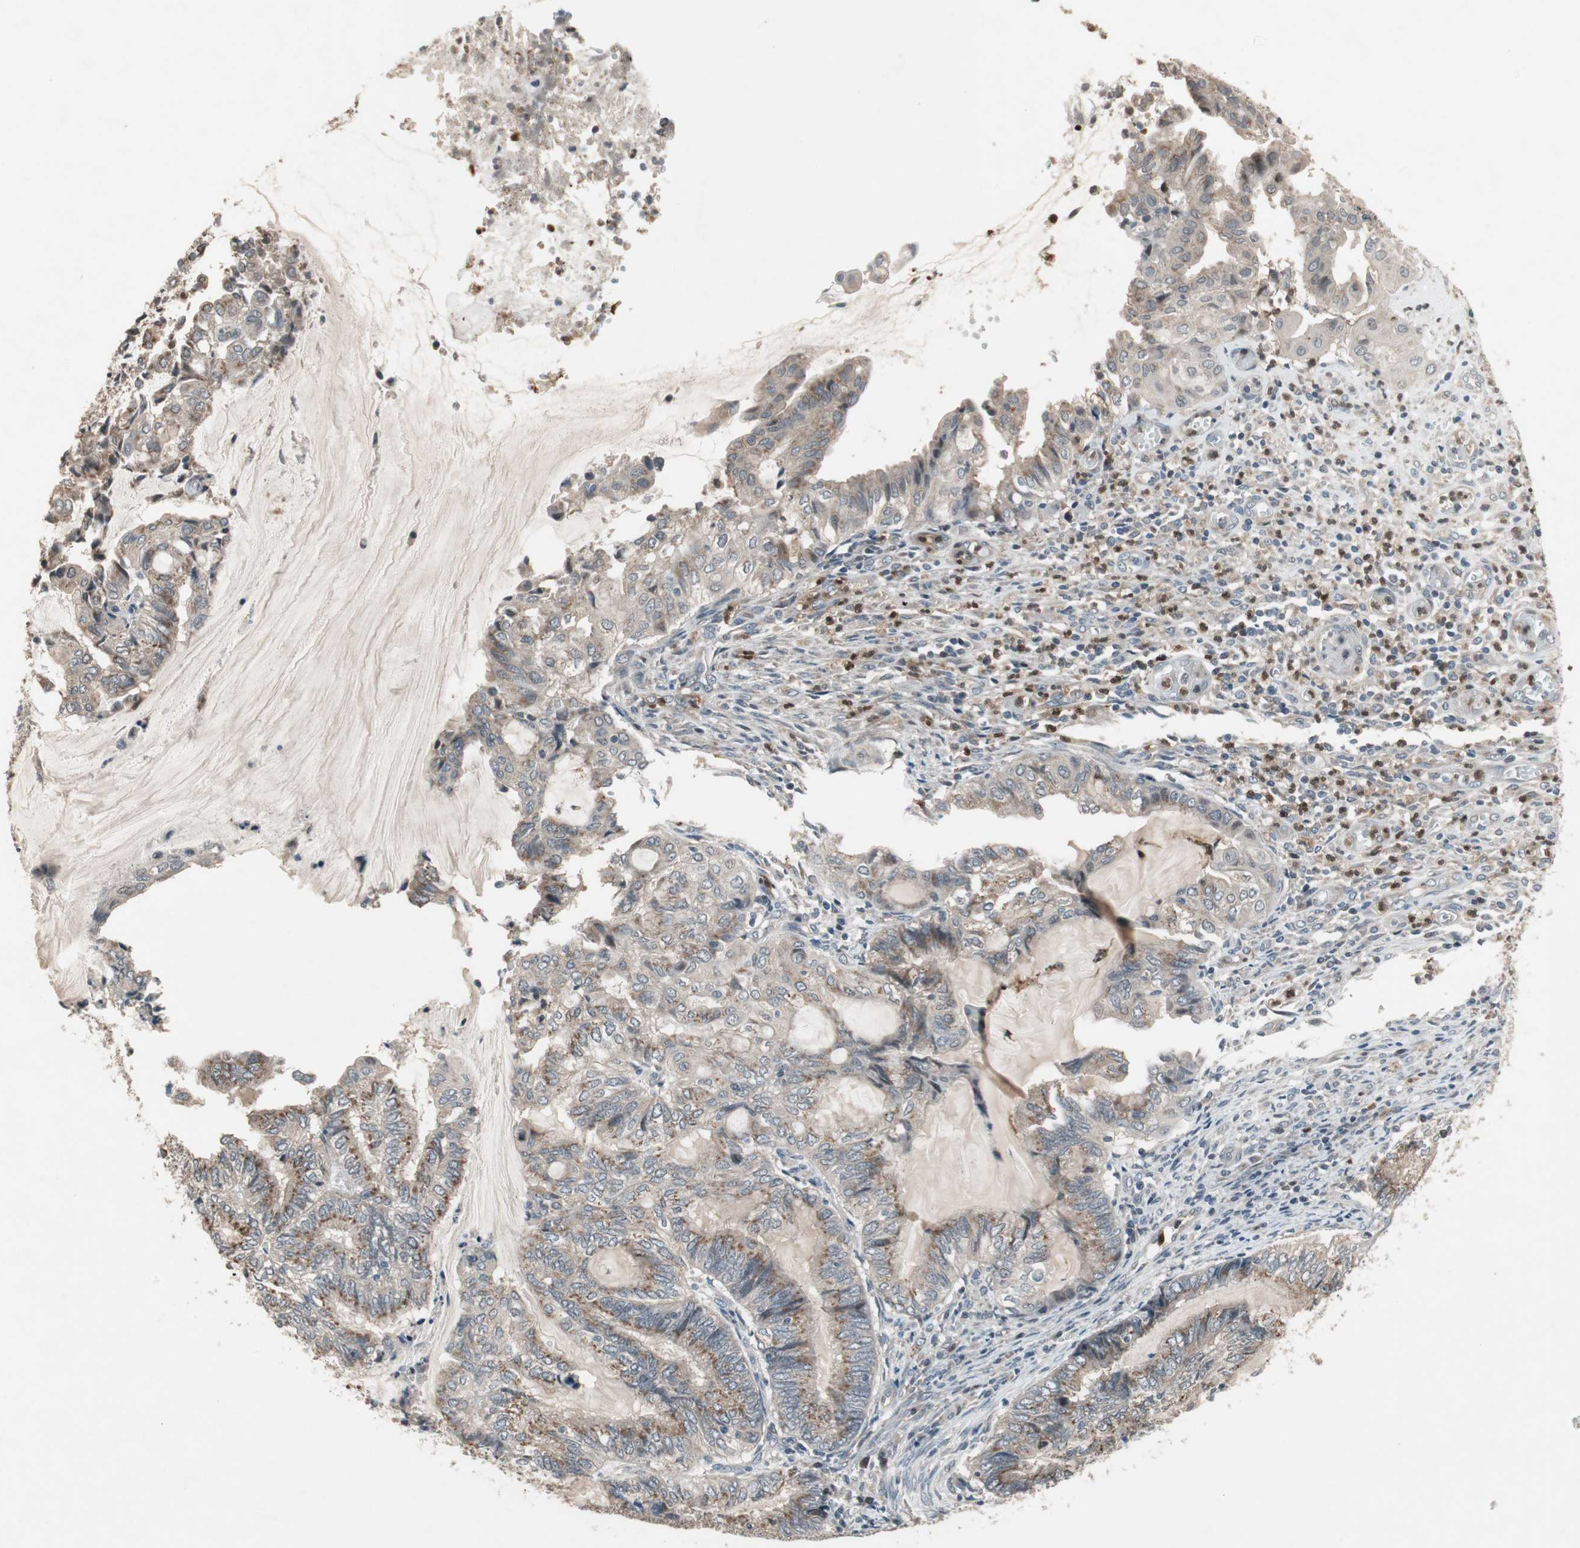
{"staining": {"intensity": "weak", "quantity": "25%-75%", "location": "cytoplasmic/membranous"}, "tissue": "endometrial cancer", "cell_type": "Tumor cells", "image_type": "cancer", "snomed": [{"axis": "morphology", "description": "Adenocarcinoma, NOS"}, {"axis": "topography", "description": "Uterus"}, {"axis": "topography", "description": "Endometrium"}], "caption": "Immunohistochemical staining of human endometrial cancer shows low levels of weak cytoplasmic/membranous protein staining in about 25%-75% of tumor cells.", "gene": "SNX4", "patient": {"sex": "female", "age": 70}}